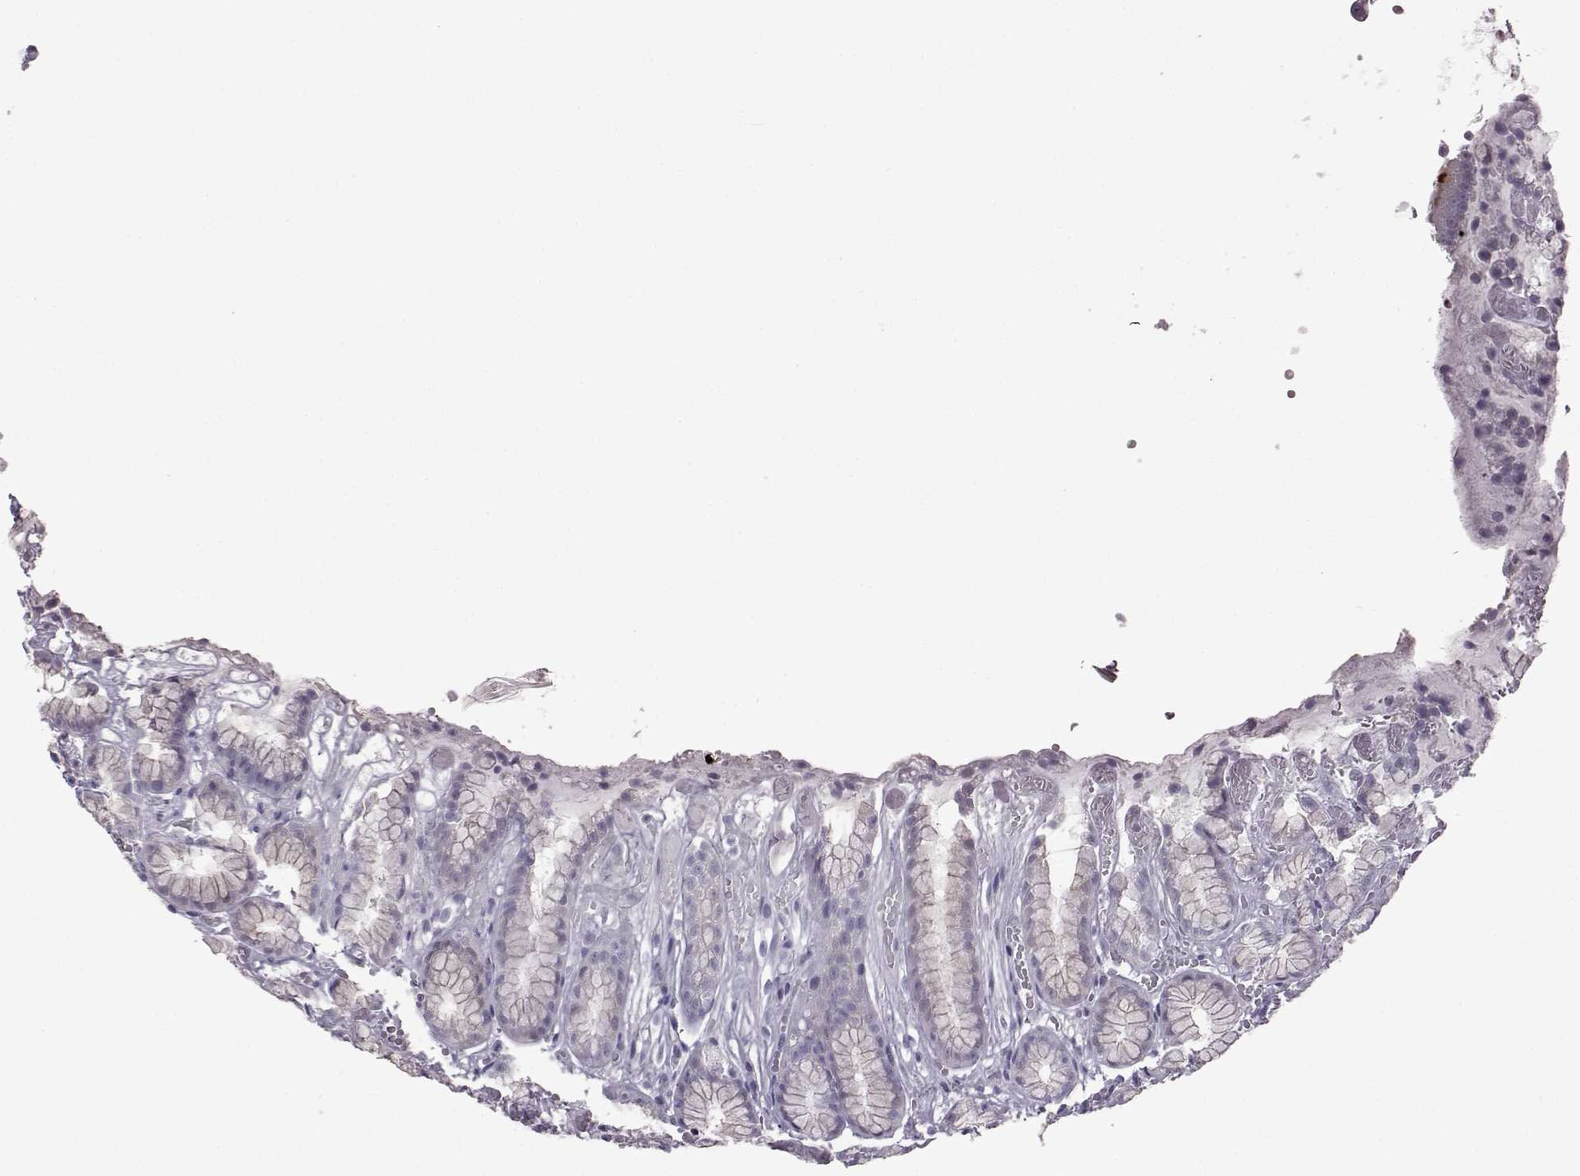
{"staining": {"intensity": "negative", "quantity": "none", "location": "none"}, "tissue": "stomach", "cell_type": "Glandular cells", "image_type": "normal", "snomed": [{"axis": "morphology", "description": "Normal tissue, NOS"}, {"axis": "topography", "description": "Stomach"}], "caption": "Normal stomach was stained to show a protein in brown. There is no significant expression in glandular cells. (Brightfield microscopy of DAB IHC at high magnification).", "gene": "SLC28A2", "patient": {"sex": "male", "age": 70}}